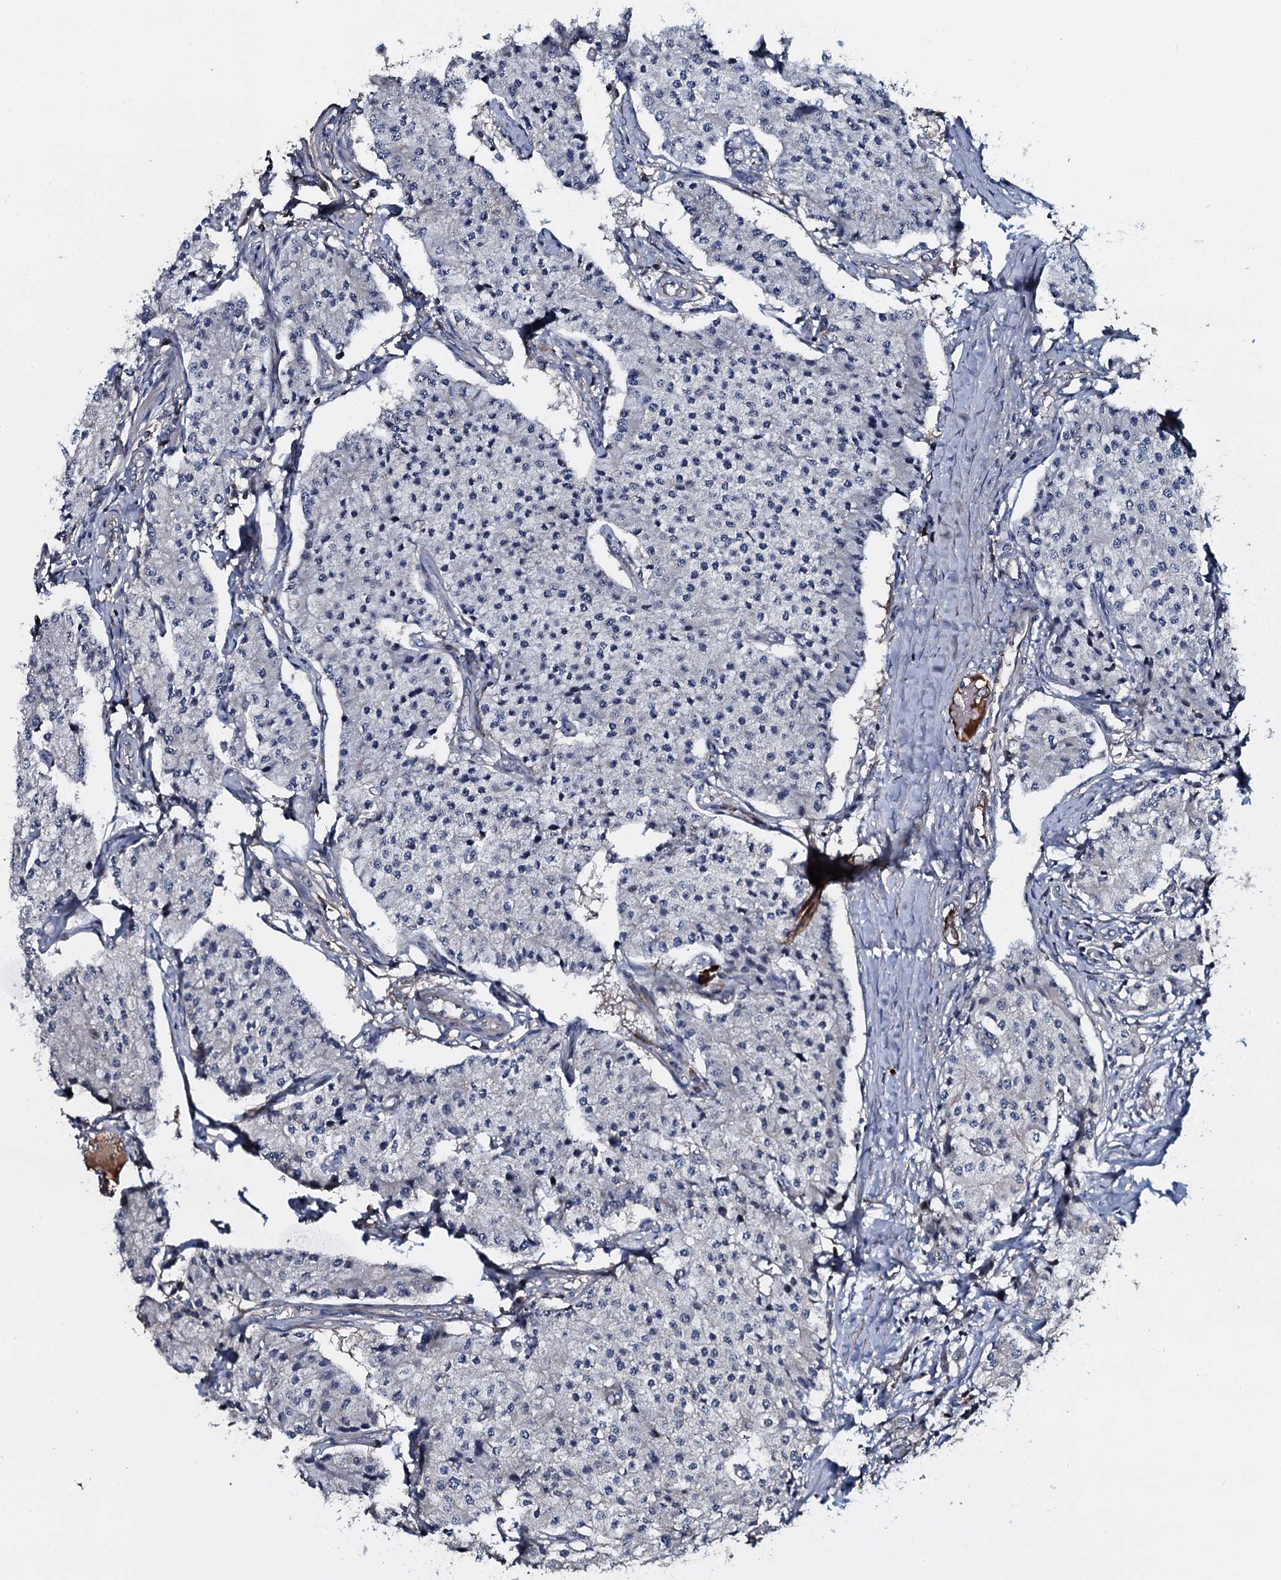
{"staining": {"intensity": "negative", "quantity": "none", "location": "none"}, "tissue": "carcinoid", "cell_type": "Tumor cells", "image_type": "cancer", "snomed": [{"axis": "morphology", "description": "Carcinoid, malignant, NOS"}, {"axis": "topography", "description": "Colon"}], "caption": "An immunohistochemistry (IHC) image of carcinoid is shown. There is no staining in tumor cells of carcinoid. (DAB immunohistochemistry visualized using brightfield microscopy, high magnification).", "gene": "LYG2", "patient": {"sex": "female", "age": 52}}